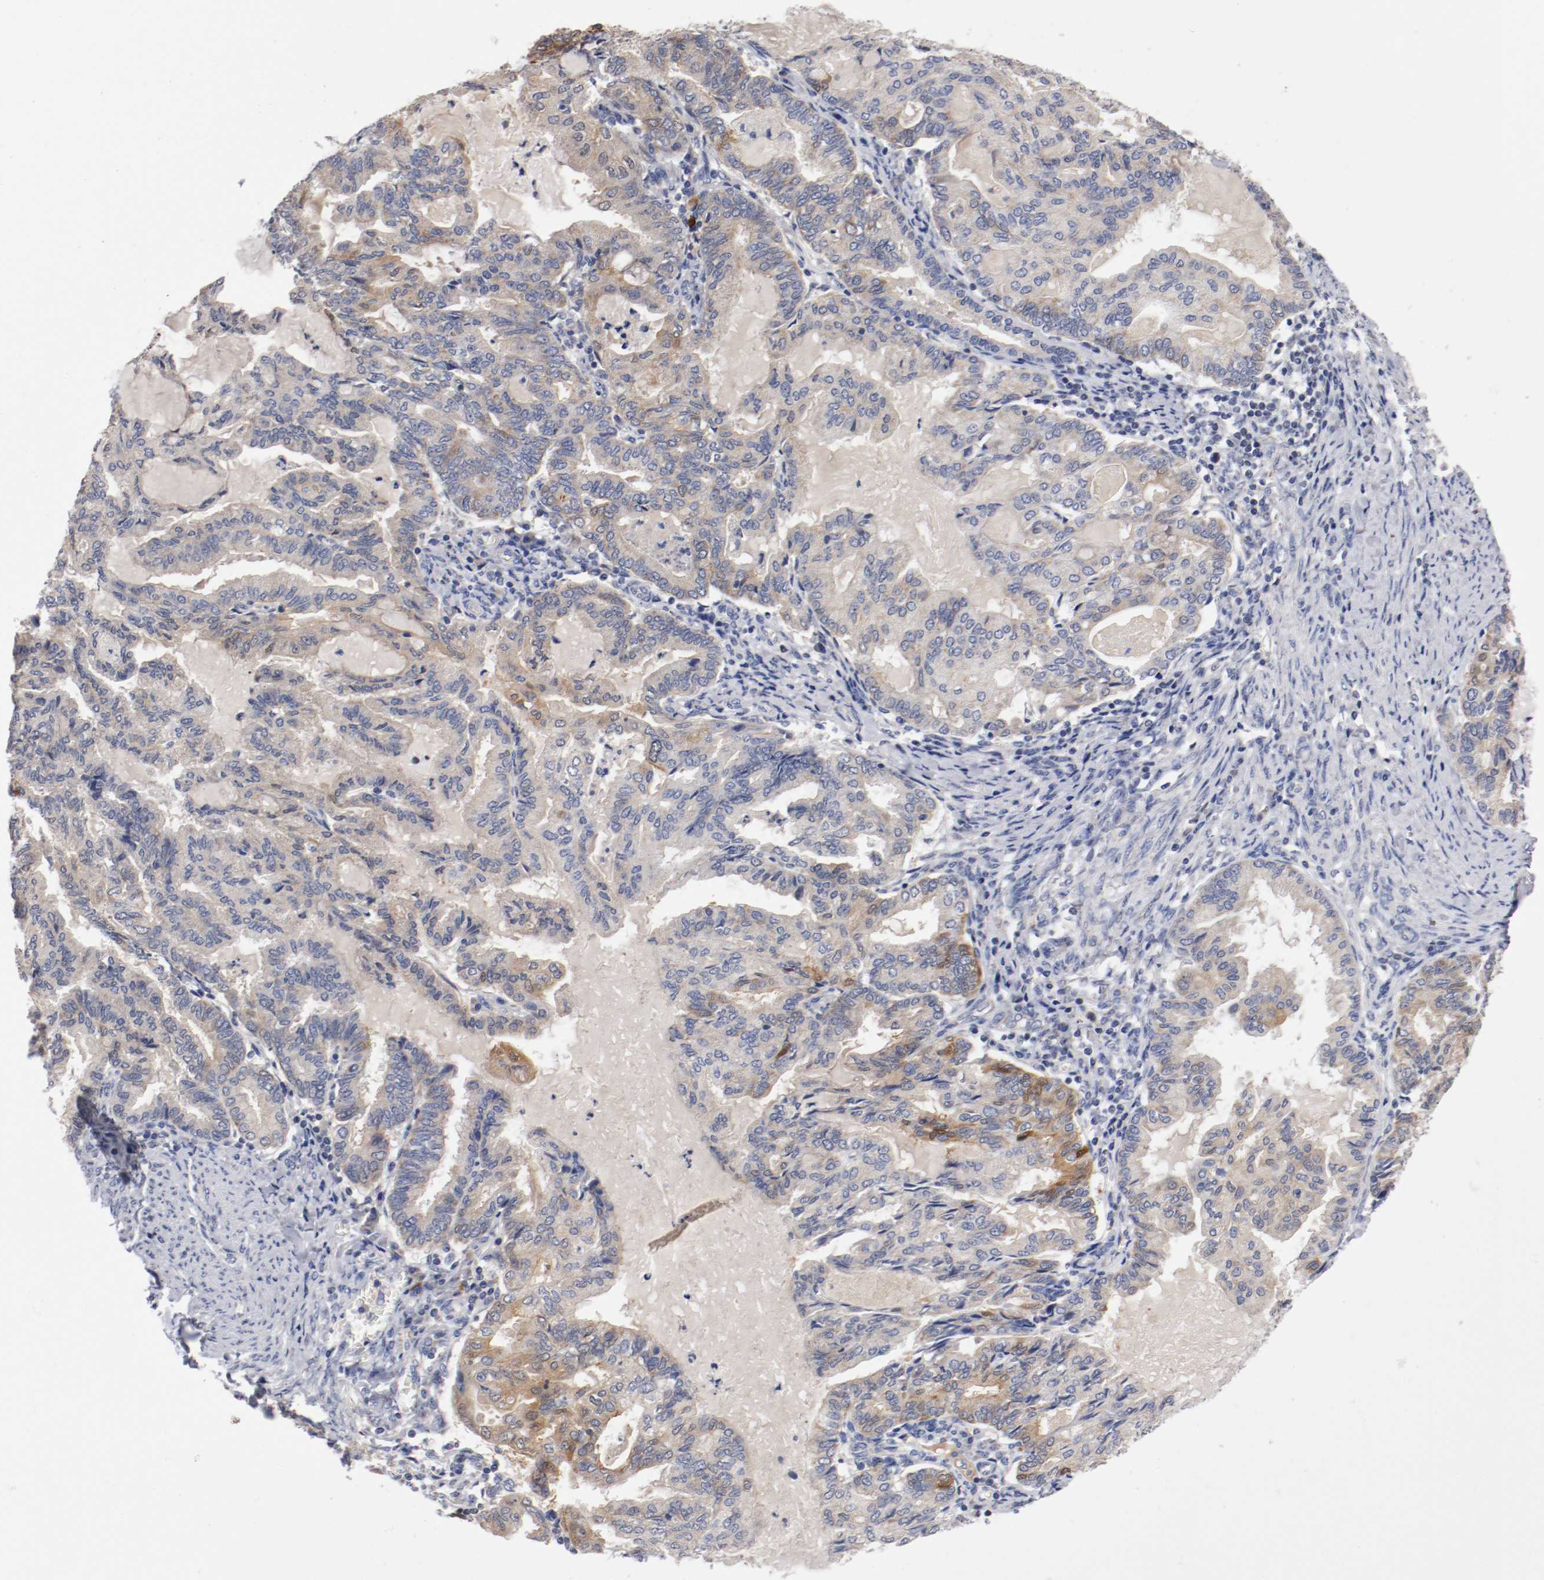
{"staining": {"intensity": "moderate", "quantity": "25%-75%", "location": "cytoplasmic/membranous"}, "tissue": "endometrial cancer", "cell_type": "Tumor cells", "image_type": "cancer", "snomed": [{"axis": "morphology", "description": "Adenocarcinoma, NOS"}, {"axis": "topography", "description": "Endometrium"}], "caption": "Immunohistochemical staining of human endometrial cancer (adenocarcinoma) displays moderate cytoplasmic/membranous protein staining in approximately 25%-75% of tumor cells.", "gene": "PCSK6", "patient": {"sex": "female", "age": 86}}